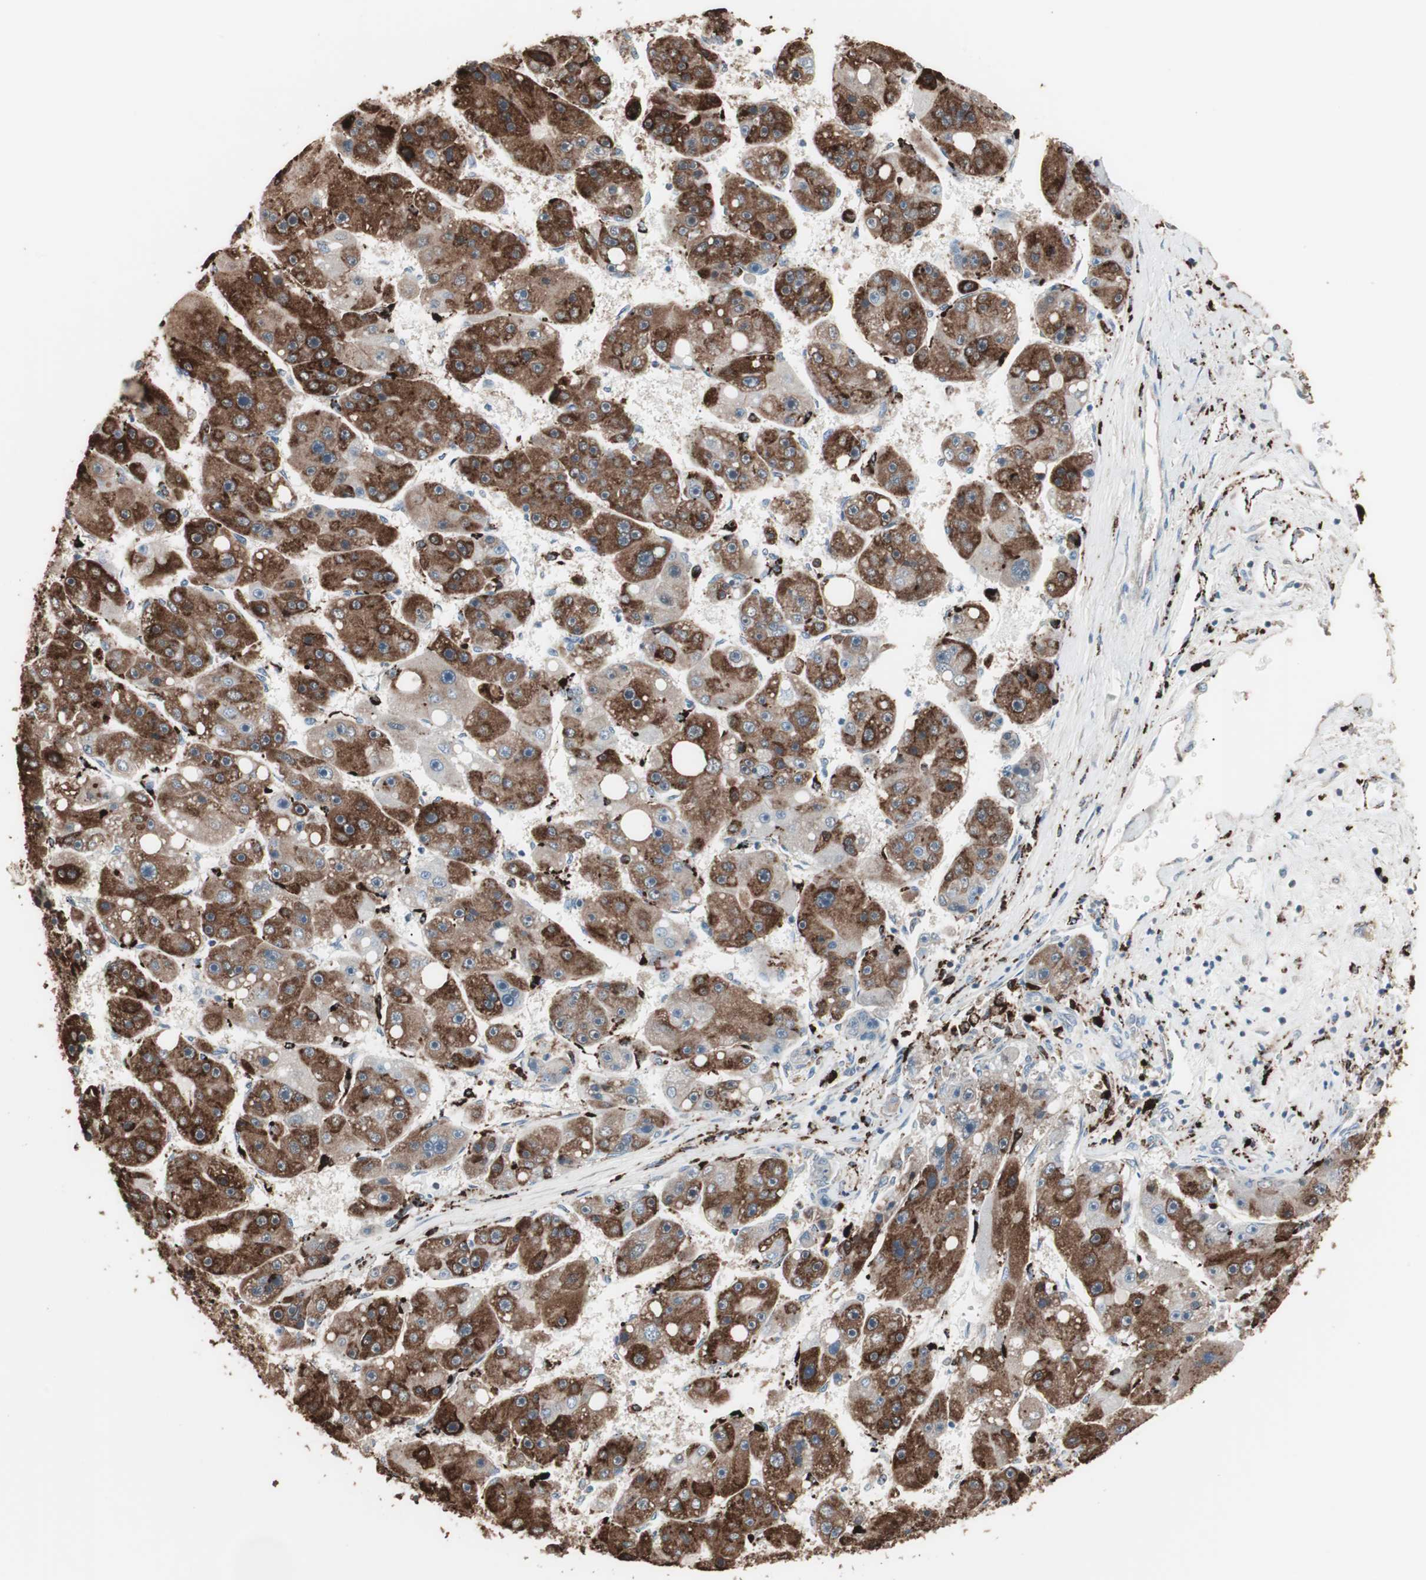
{"staining": {"intensity": "strong", "quantity": ">75%", "location": "cytoplasmic/membranous"}, "tissue": "liver cancer", "cell_type": "Tumor cells", "image_type": "cancer", "snomed": [{"axis": "morphology", "description": "Carcinoma, Hepatocellular, NOS"}, {"axis": "topography", "description": "Liver"}], "caption": "Human liver cancer (hepatocellular carcinoma) stained with a protein marker shows strong staining in tumor cells.", "gene": "CCT3", "patient": {"sex": "female", "age": 61}}